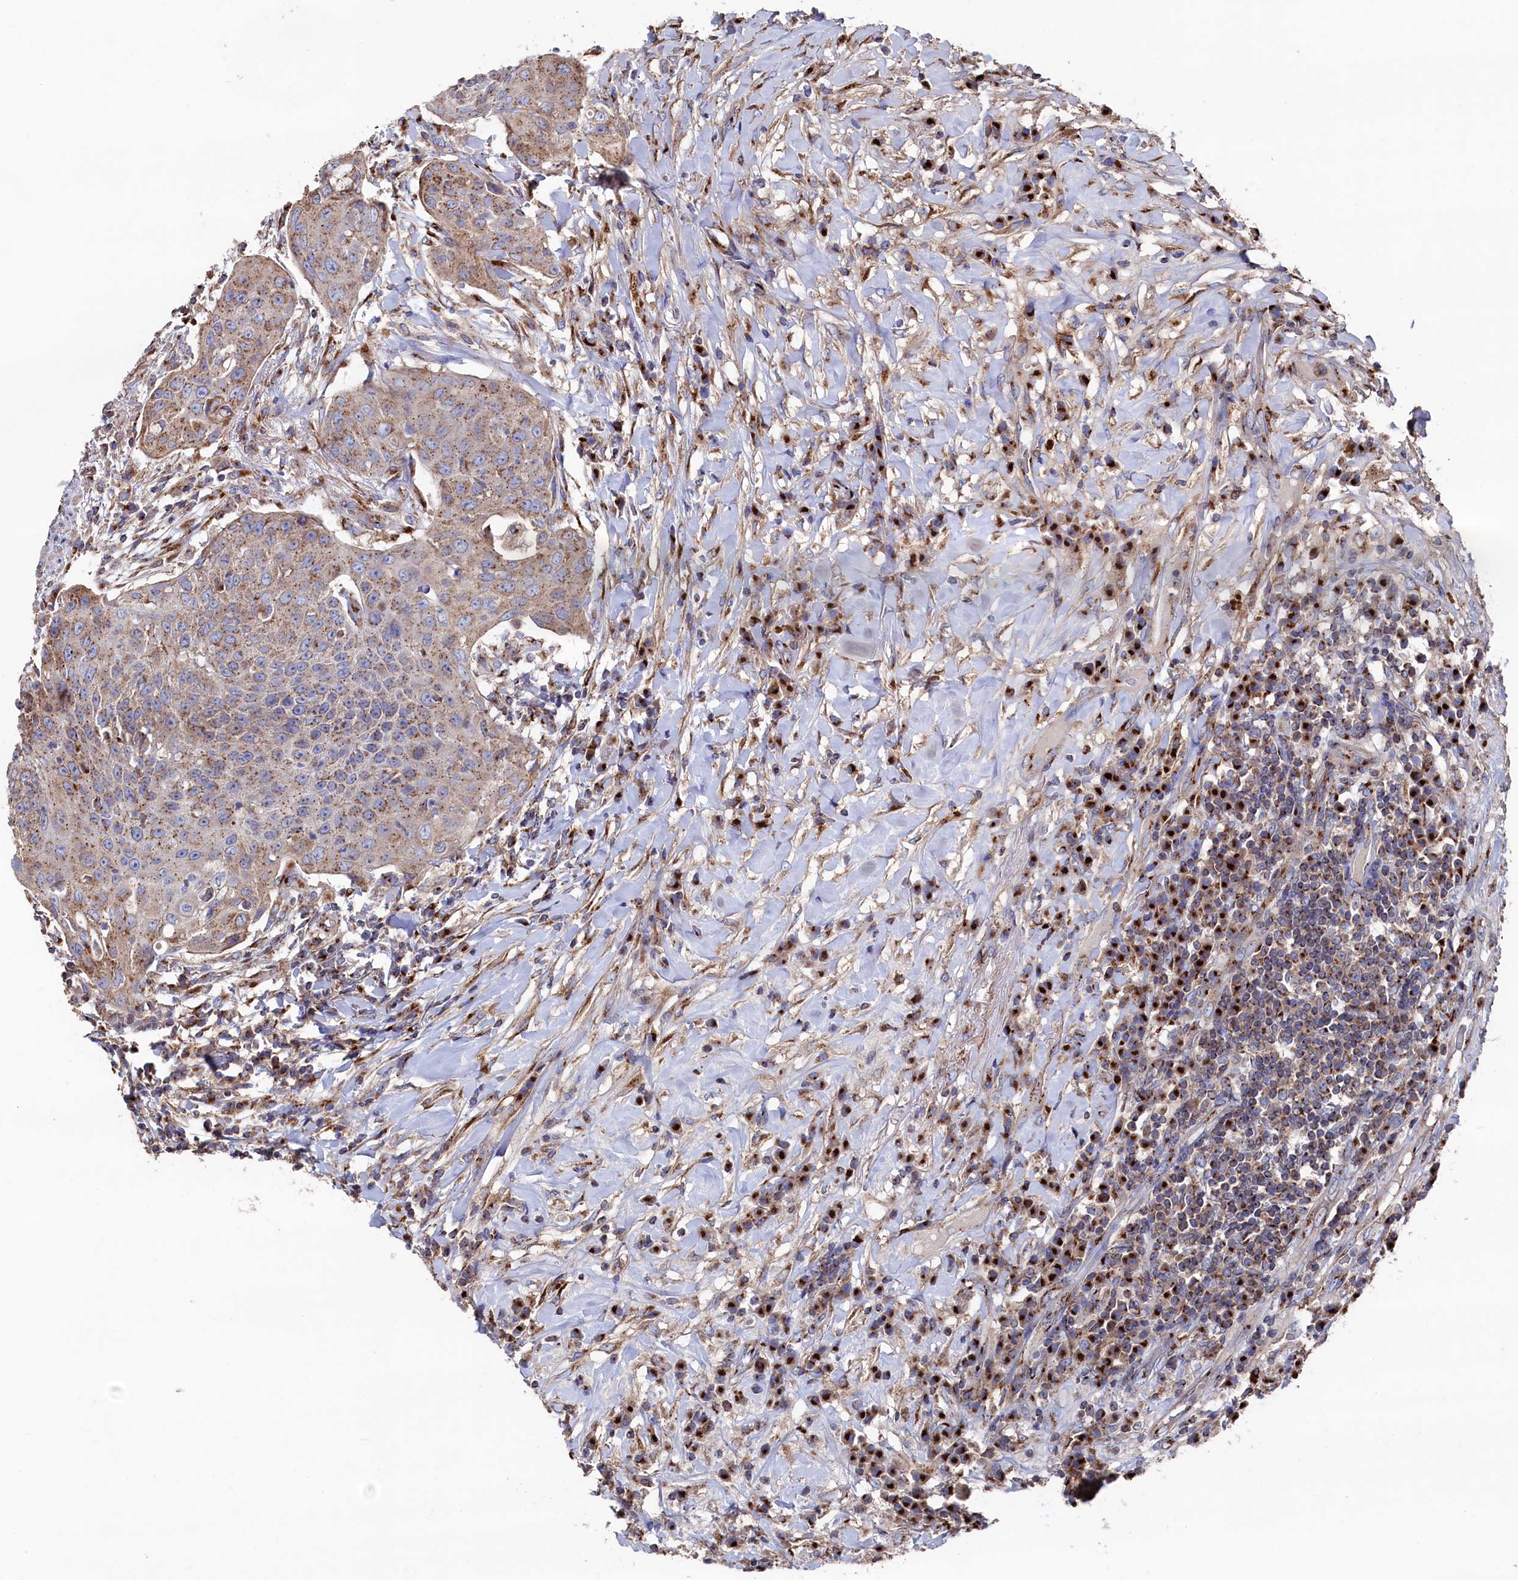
{"staining": {"intensity": "moderate", "quantity": ">75%", "location": "cytoplasmic/membranous"}, "tissue": "urothelial cancer", "cell_type": "Tumor cells", "image_type": "cancer", "snomed": [{"axis": "morphology", "description": "Urothelial carcinoma, High grade"}, {"axis": "topography", "description": "Urinary bladder"}], "caption": "Urothelial cancer stained with a protein marker exhibits moderate staining in tumor cells.", "gene": "PRRC1", "patient": {"sex": "female", "age": 63}}